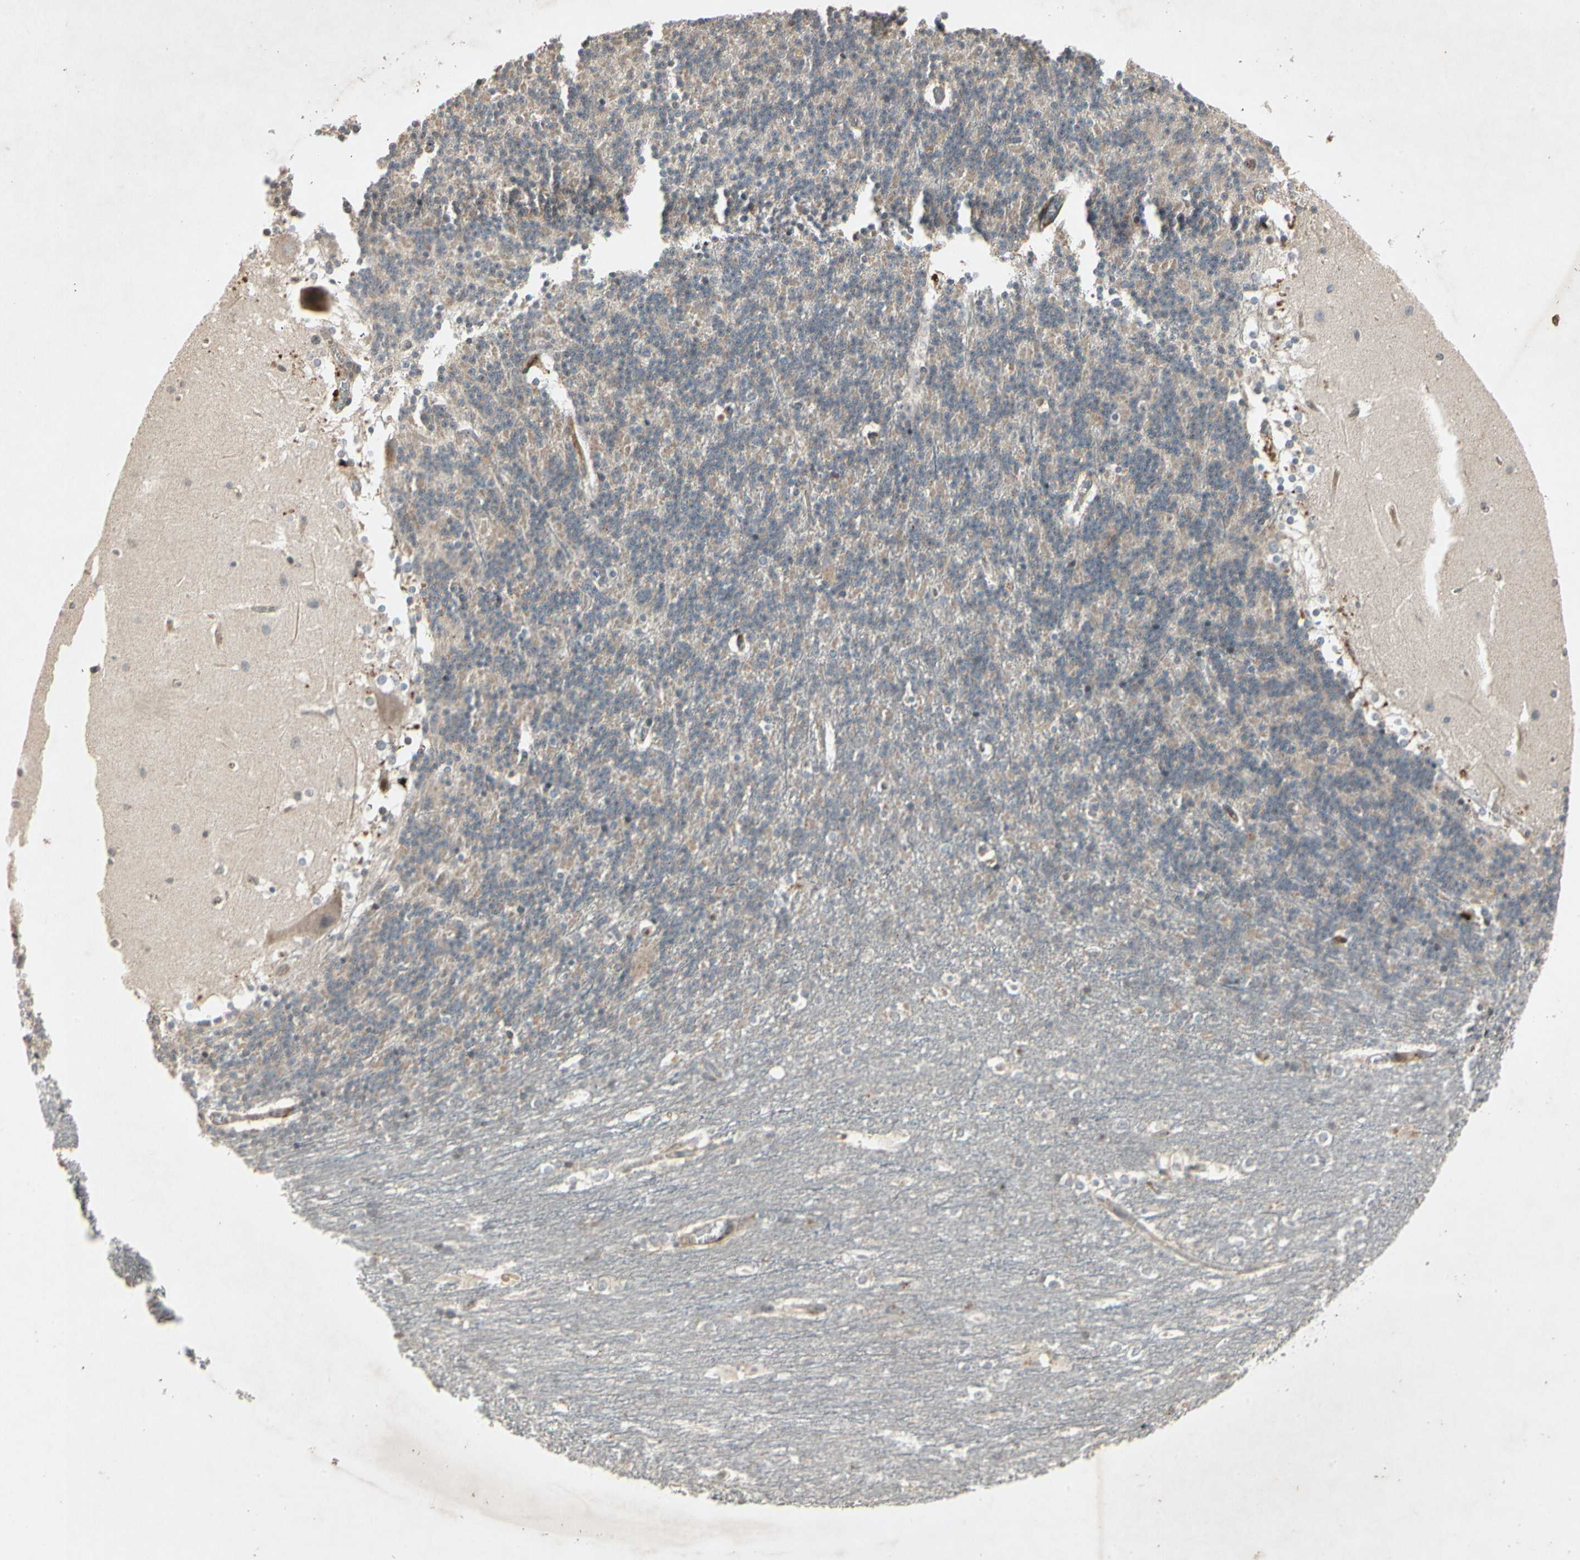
{"staining": {"intensity": "negative", "quantity": "none", "location": "none"}, "tissue": "cerebellum", "cell_type": "Cells in granular layer", "image_type": "normal", "snomed": [{"axis": "morphology", "description": "Normal tissue, NOS"}, {"axis": "topography", "description": "Cerebellum"}], "caption": "Immunohistochemistry (IHC) of benign human cerebellum exhibits no staining in cells in granular layer.", "gene": "TEK", "patient": {"sex": "female", "age": 19}}